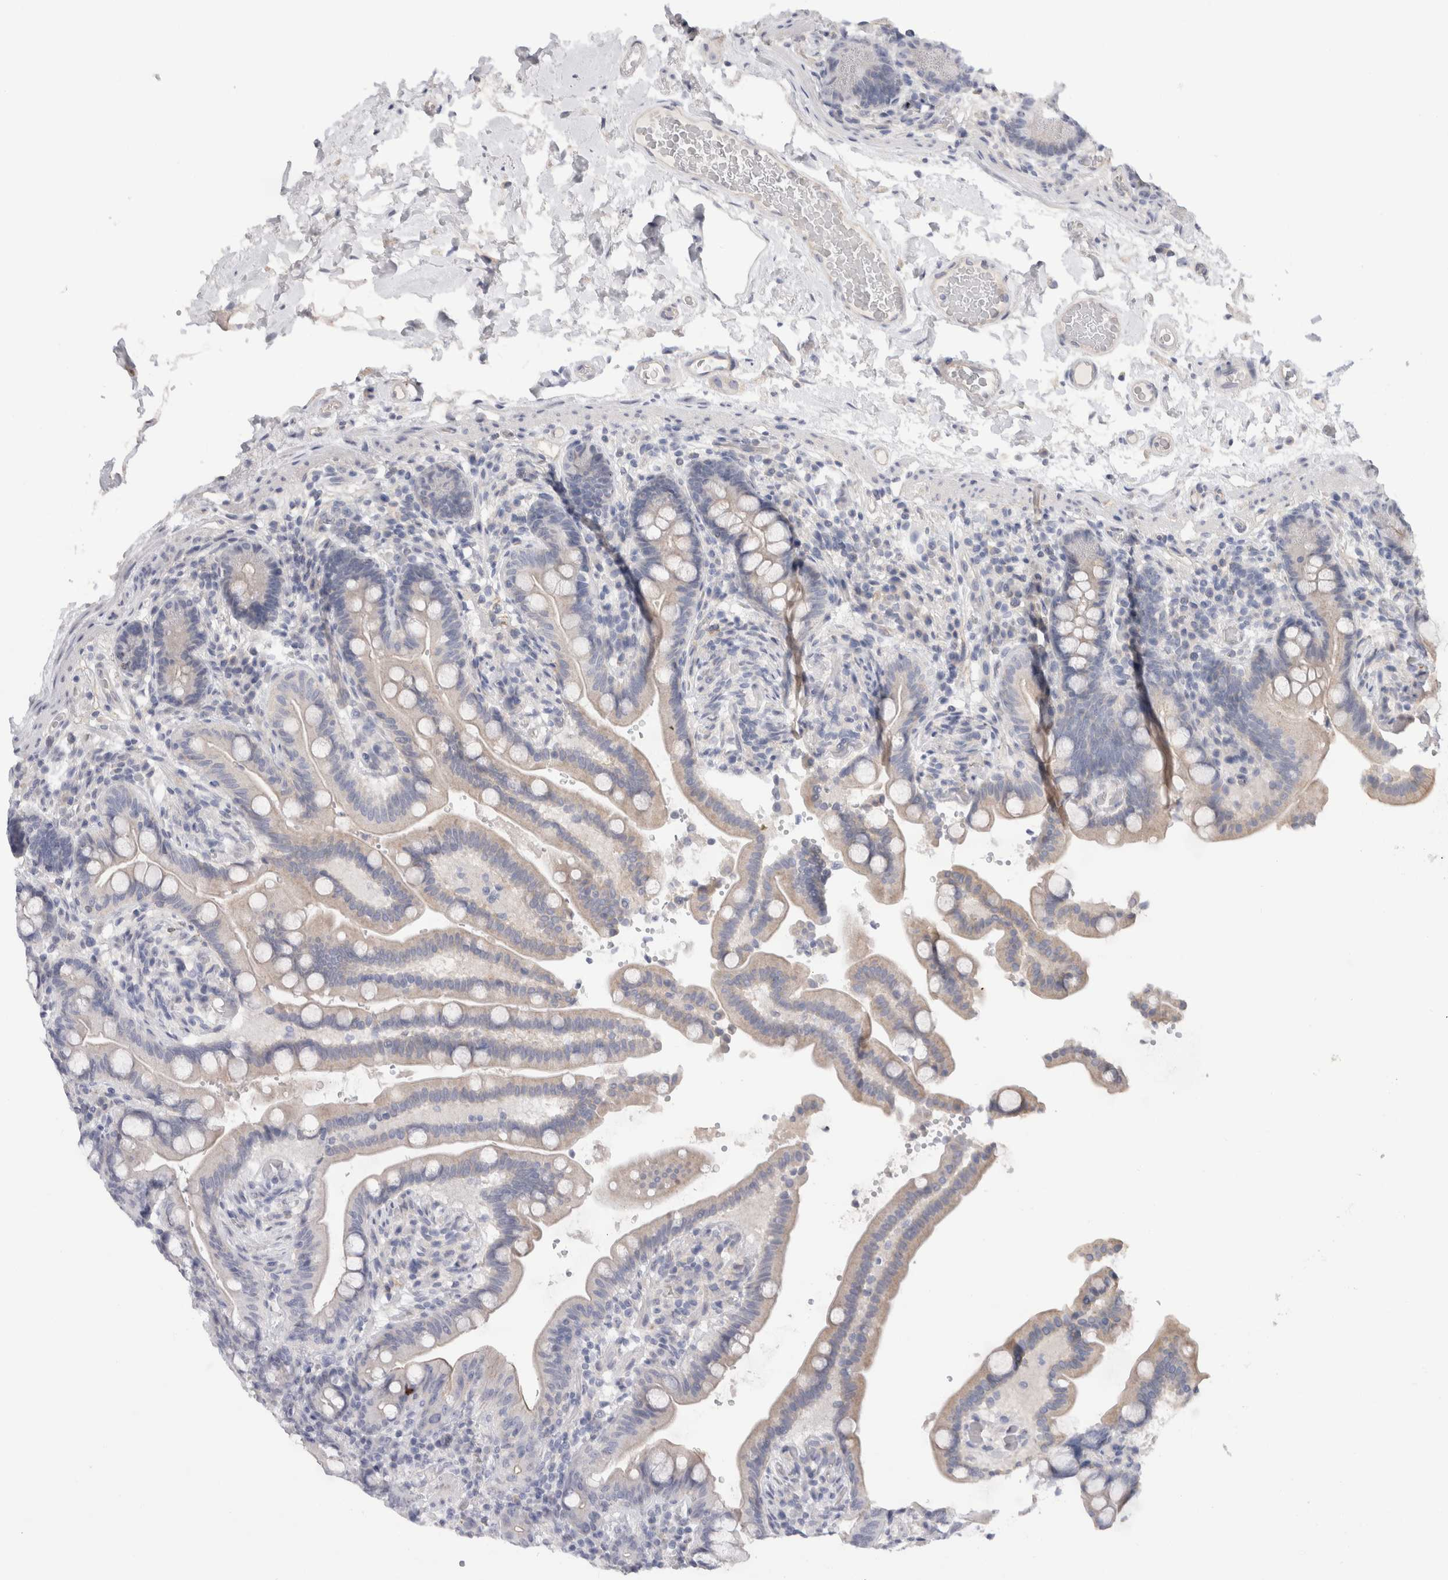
{"staining": {"intensity": "weak", "quantity": "25%-75%", "location": "cytoplasmic/membranous"}, "tissue": "colon", "cell_type": "Endothelial cells", "image_type": "normal", "snomed": [{"axis": "morphology", "description": "Normal tissue, NOS"}, {"axis": "topography", "description": "Smooth muscle"}, {"axis": "topography", "description": "Colon"}], "caption": "Weak cytoplasmic/membranous protein expression is seen in about 25%-75% of endothelial cells in colon.", "gene": "AFP", "patient": {"sex": "male", "age": 73}}